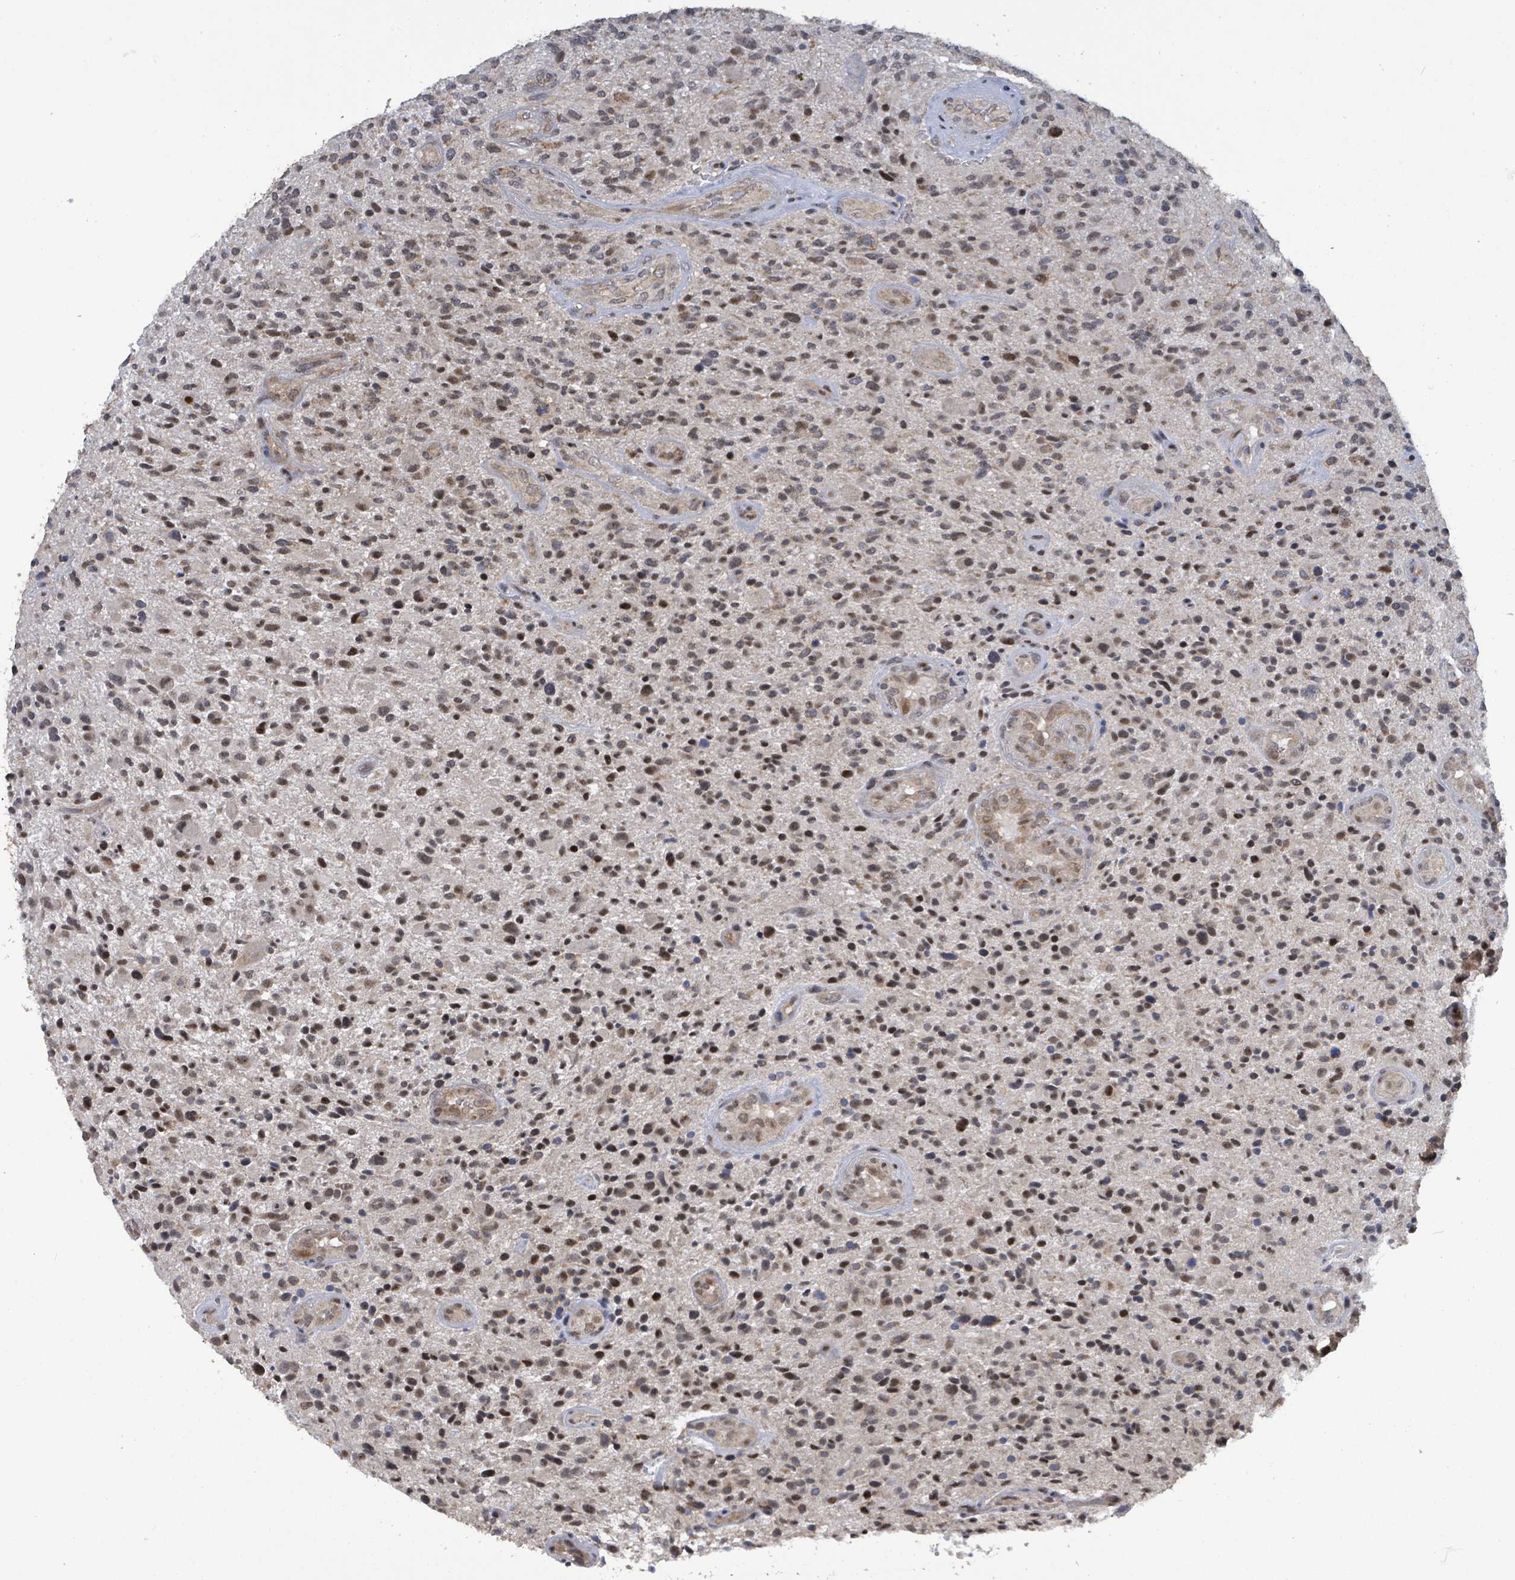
{"staining": {"intensity": "weak", "quantity": "25%-75%", "location": "nuclear"}, "tissue": "glioma", "cell_type": "Tumor cells", "image_type": "cancer", "snomed": [{"axis": "morphology", "description": "Glioma, malignant, High grade"}, {"axis": "topography", "description": "Brain"}], "caption": "IHC micrograph of neoplastic tissue: glioma stained using immunohistochemistry demonstrates low levels of weak protein expression localized specifically in the nuclear of tumor cells, appearing as a nuclear brown color.", "gene": "COQ6", "patient": {"sex": "male", "age": 47}}